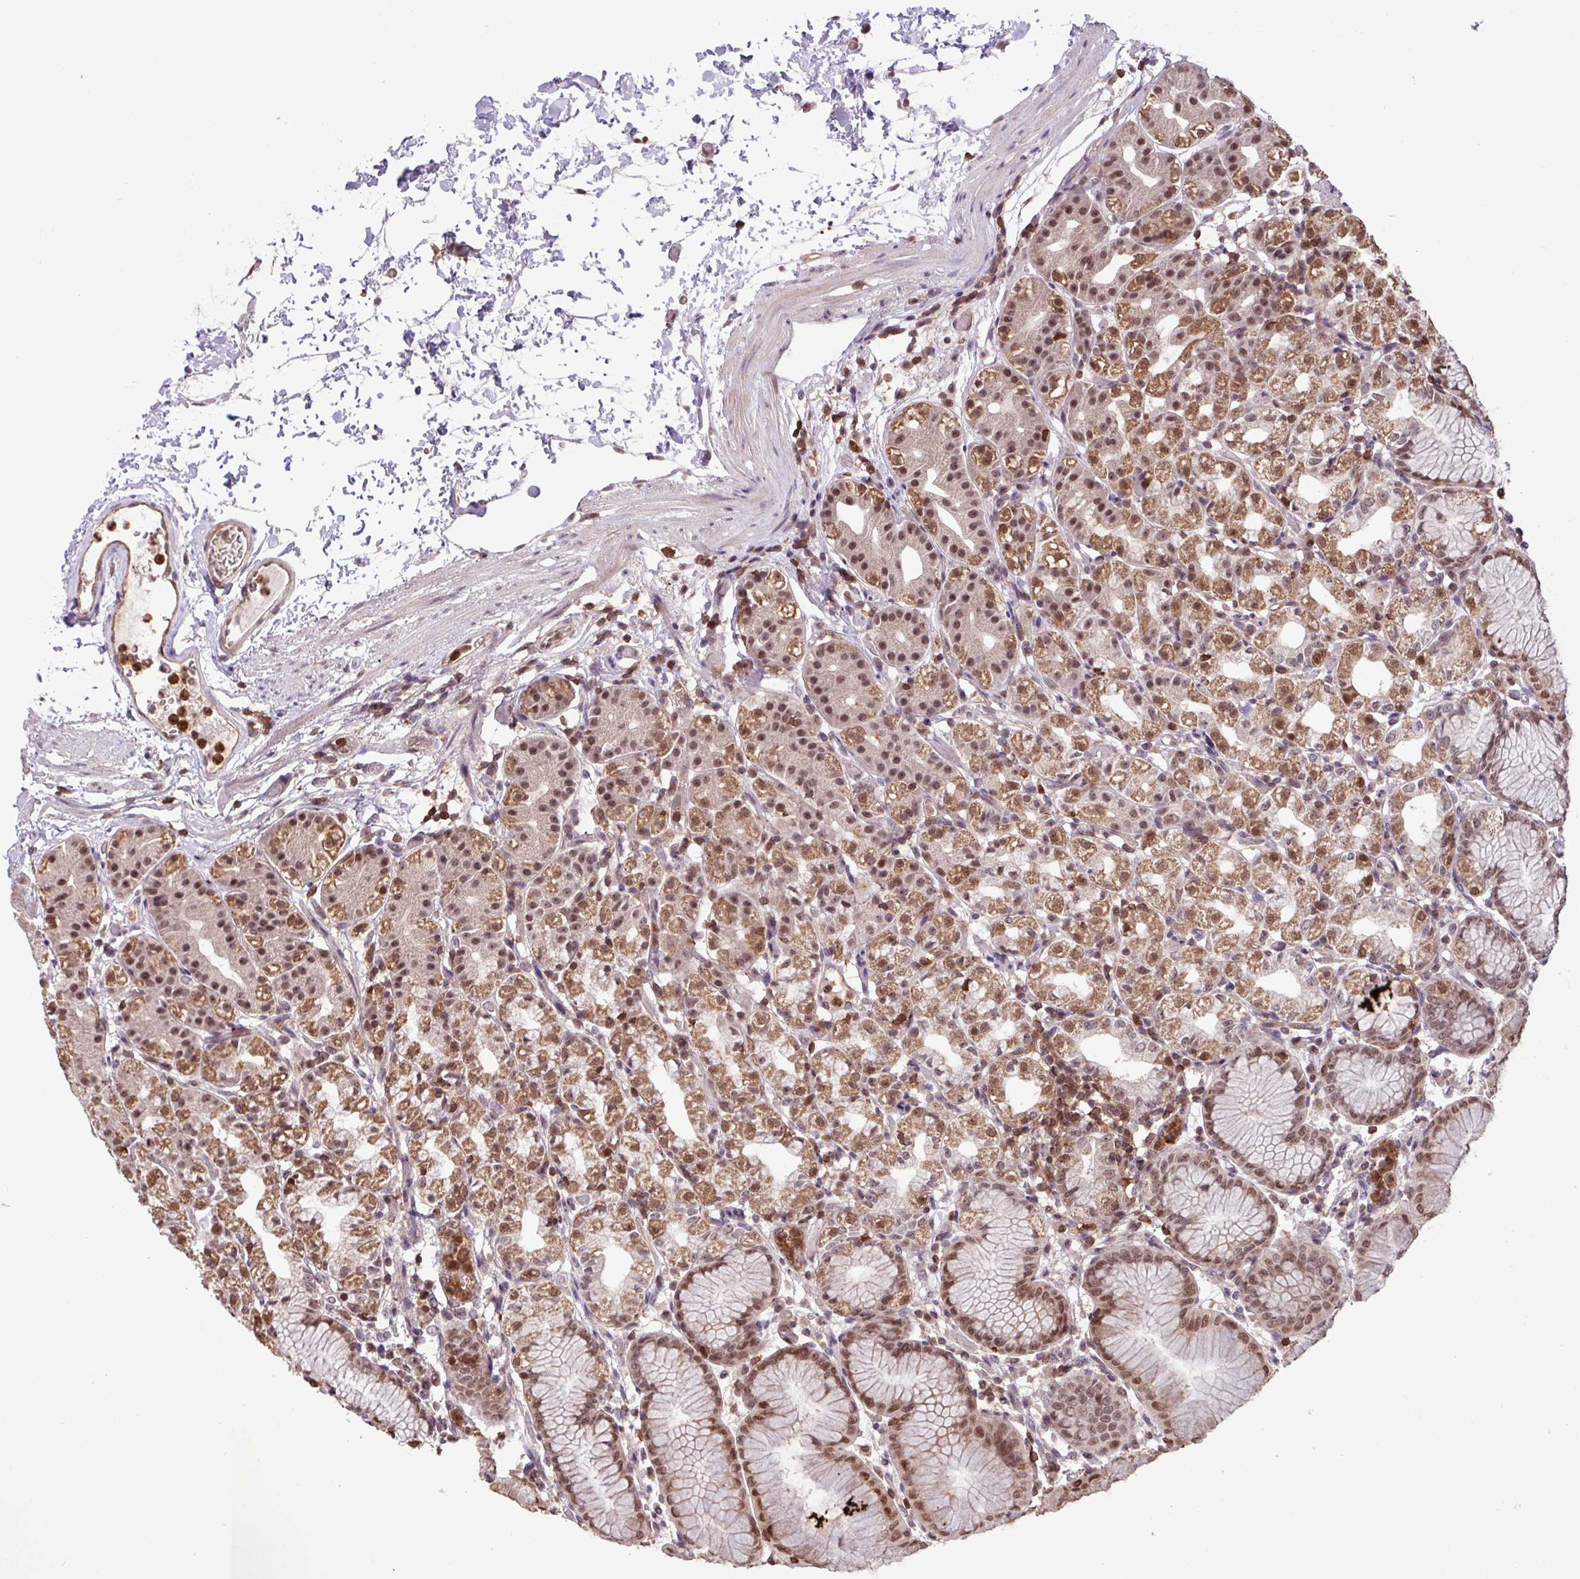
{"staining": {"intensity": "moderate", "quantity": ">75%", "location": "cytoplasmic/membranous,nuclear"}, "tissue": "stomach", "cell_type": "Glandular cells", "image_type": "normal", "snomed": [{"axis": "morphology", "description": "Normal tissue, NOS"}, {"axis": "topography", "description": "Stomach"}], "caption": "Unremarkable stomach was stained to show a protein in brown. There is medium levels of moderate cytoplasmic/membranous,nuclear expression in about >75% of glandular cells. (DAB = brown stain, brightfield microscopy at high magnification).", "gene": "GON7", "patient": {"sex": "female", "age": 57}}